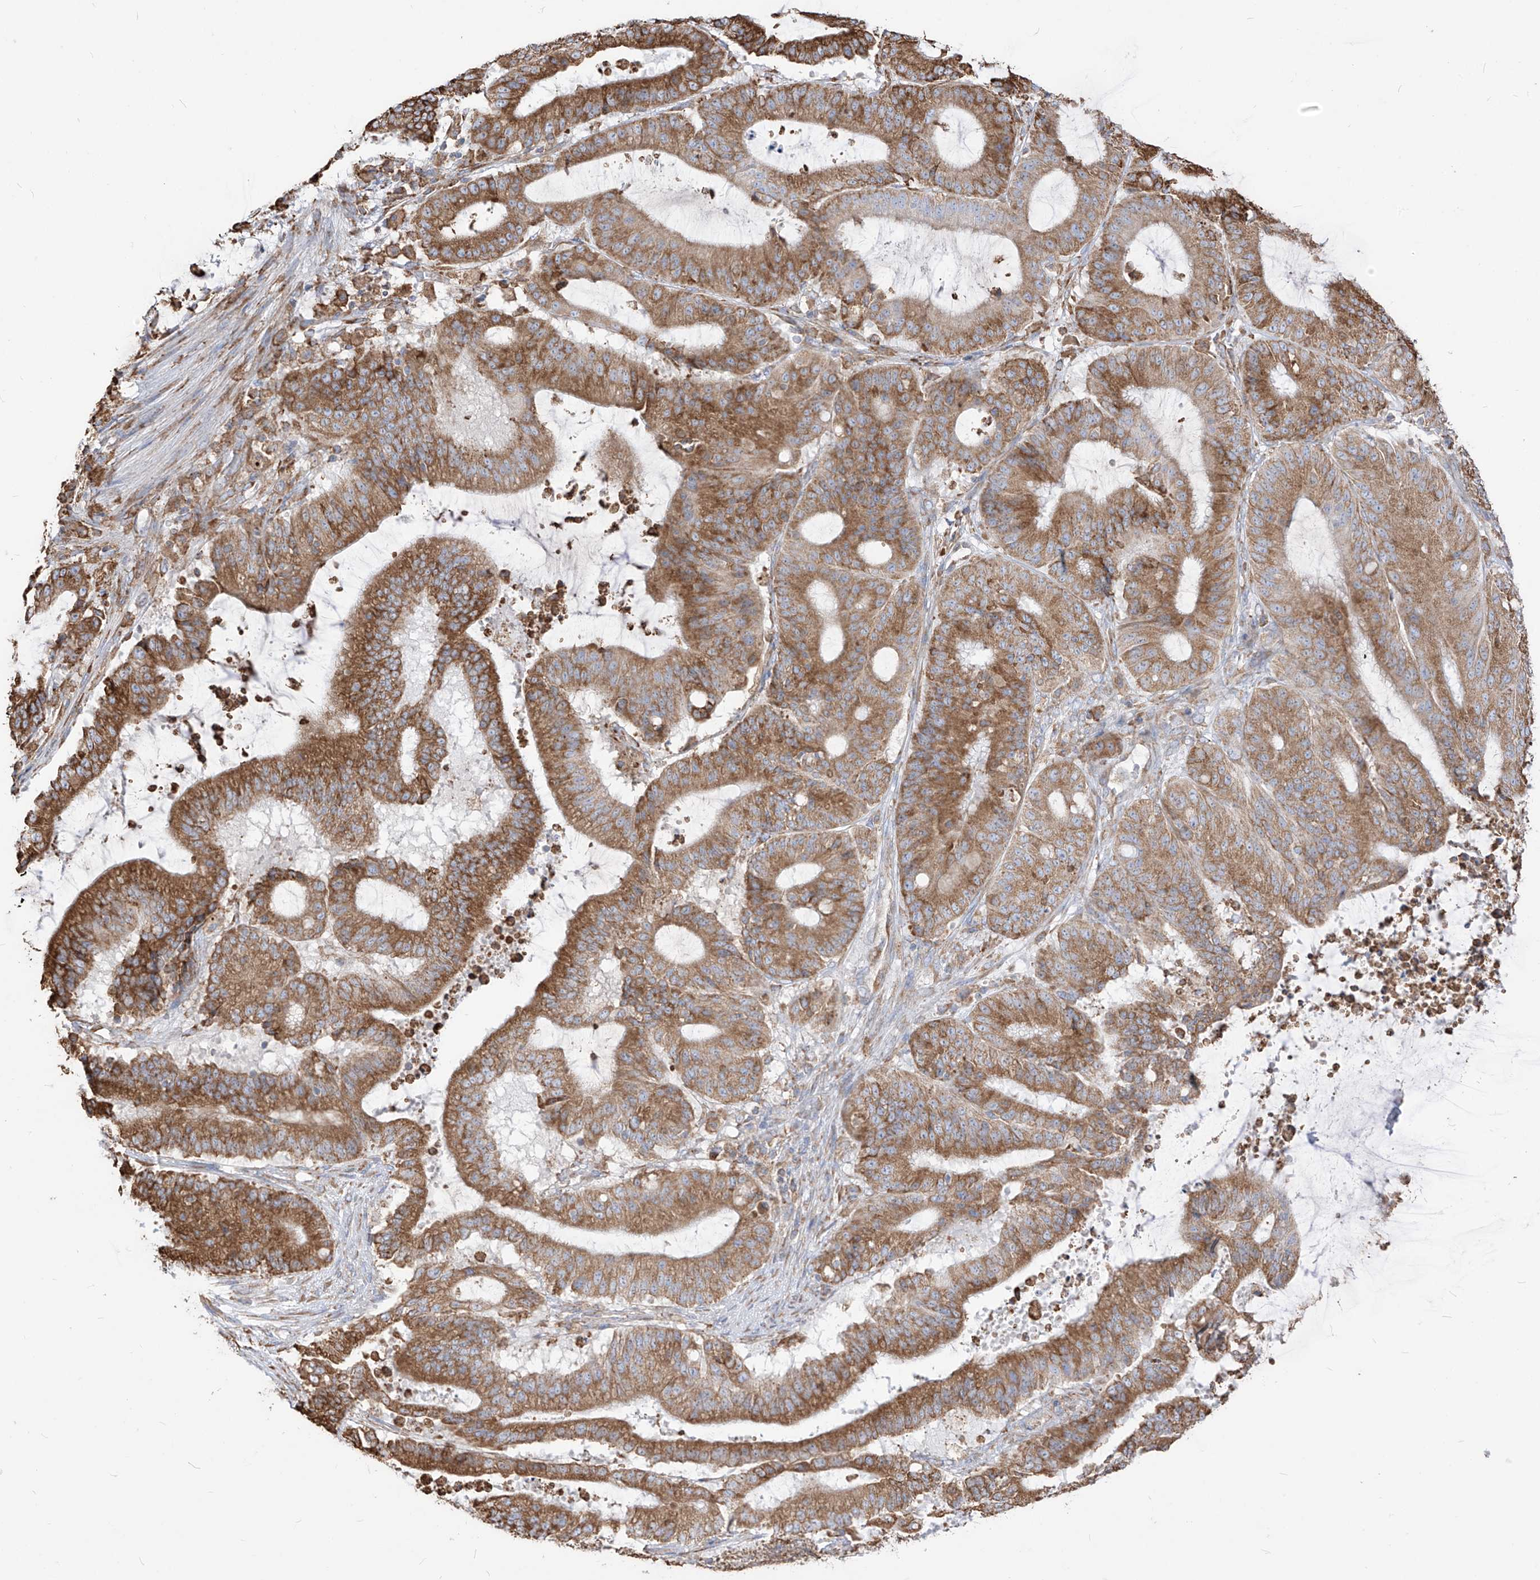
{"staining": {"intensity": "moderate", "quantity": ">75%", "location": "cytoplasmic/membranous"}, "tissue": "liver cancer", "cell_type": "Tumor cells", "image_type": "cancer", "snomed": [{"axis": "morphology", "description": "Normal tissue, NOS"}, {"axis": "morphology", "description": "Cholangiocarcinoma"}, {"axis": "topography", "description": "Liver"}, {"axis": "topography", "description": "Peripheral nerve tissue"}], "caption": "A histopathology image showing moderate cytoplasmic/membranous positivity in about >75% of tumor cells in liver cholangiocarcinoma, as visualized by brown immunohistochemical staining.", "gene": "PDIA6", "patient": {"sex": "female", "age": 73}}